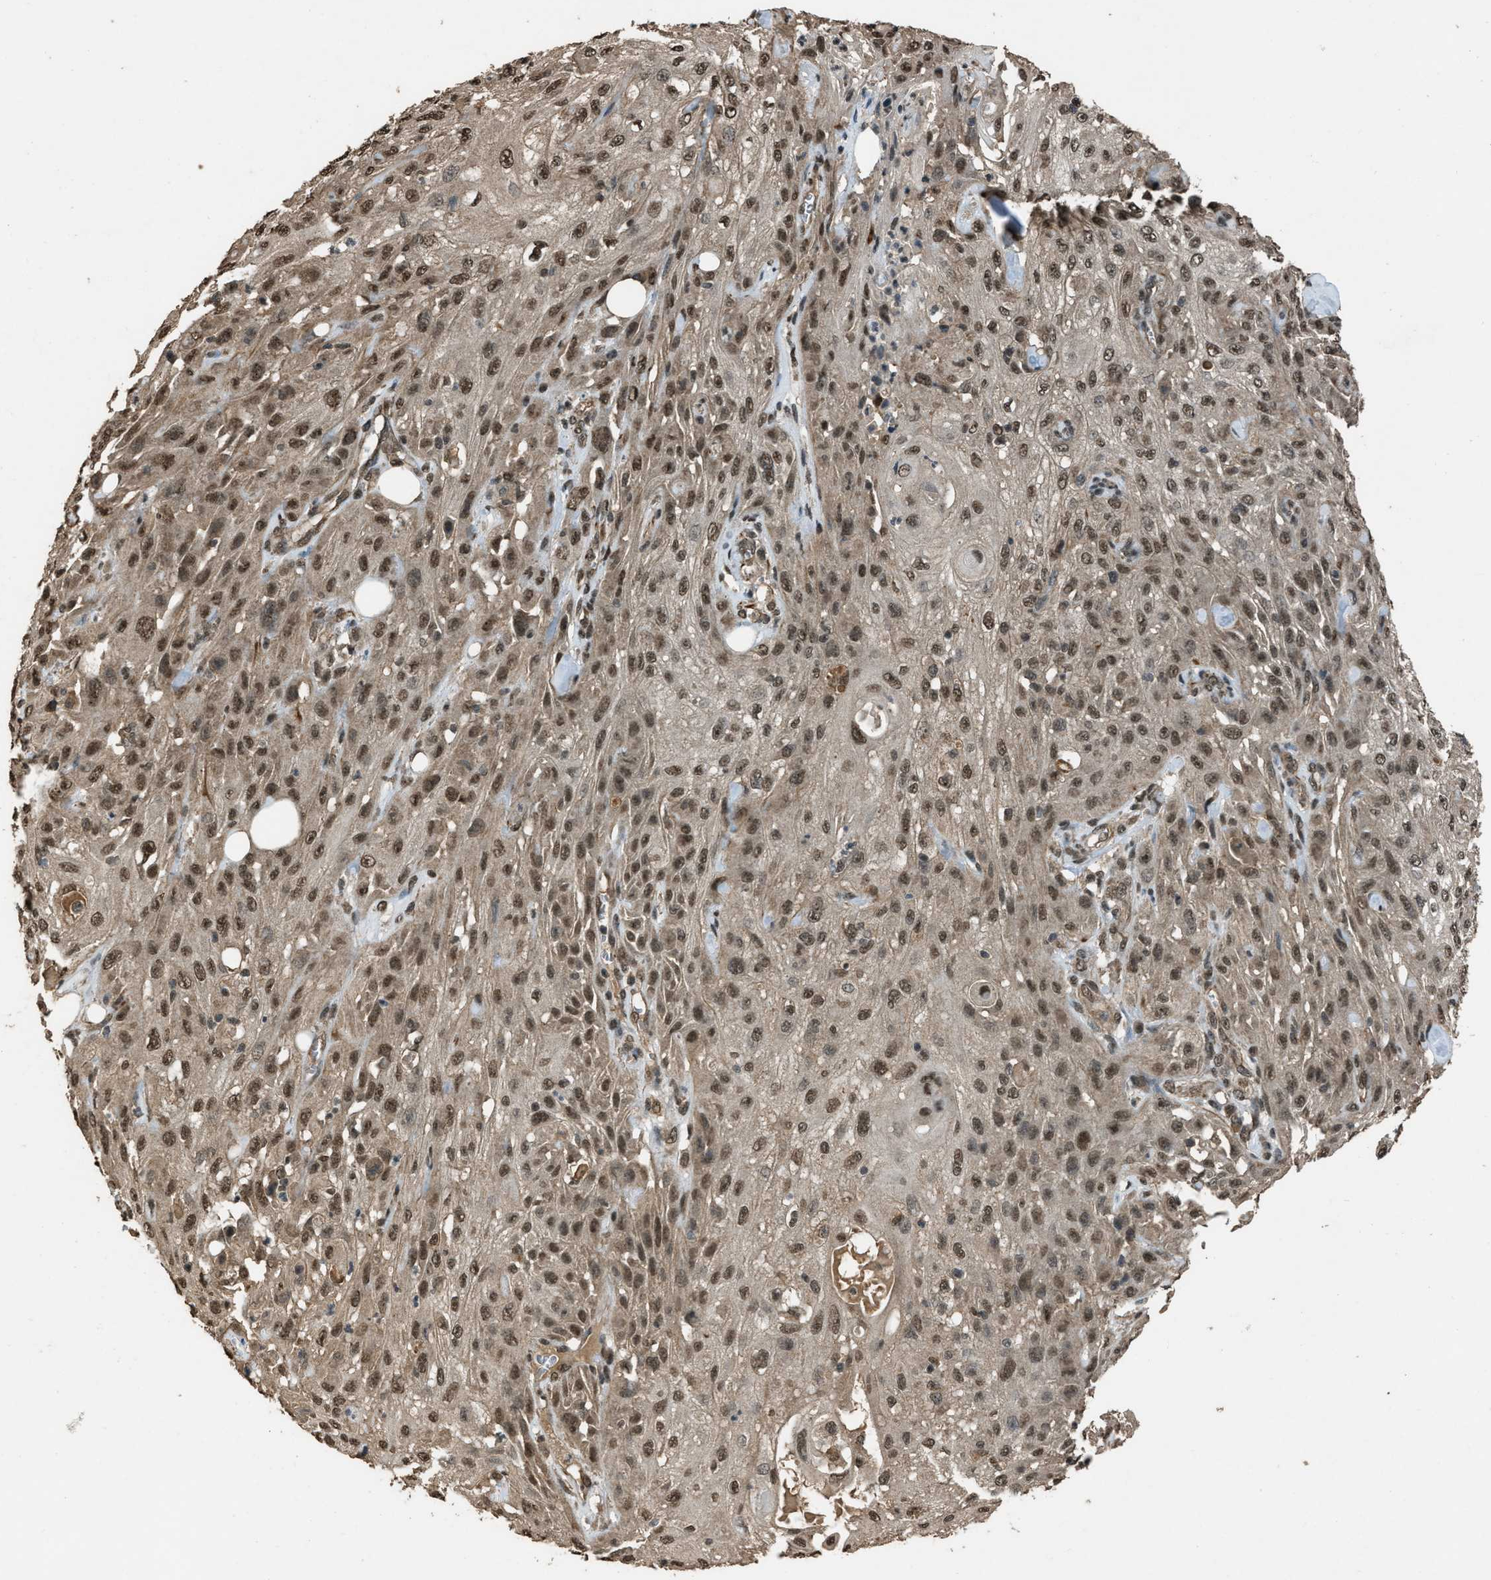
{"staining": {"intensity": "moderate", "quantity": ">75%", "location": "cytoplasmic/membranous,nuclear"}, "tissue": "skin cancer", "cell_type": "Tumor cells", "image_type": "cancer", "snomed": [{"axis": "morphology", "description": "Squamous cell carcinoma, NOS"}, {"axis": "topography", "description": "Skin"}], "caption": "Skin cancer stained with DAB IHC exhibits medium levels of moderate cytoplasmic/membranous and nuclear staining in approximately >75% of tumor cells. Using DAB (brown) and hematoxylin (blue) stains, captured at high magnification using brightfield microscopy.", "gene": "SERTAD2", "patient": {"sex": "male", "age": 75}}